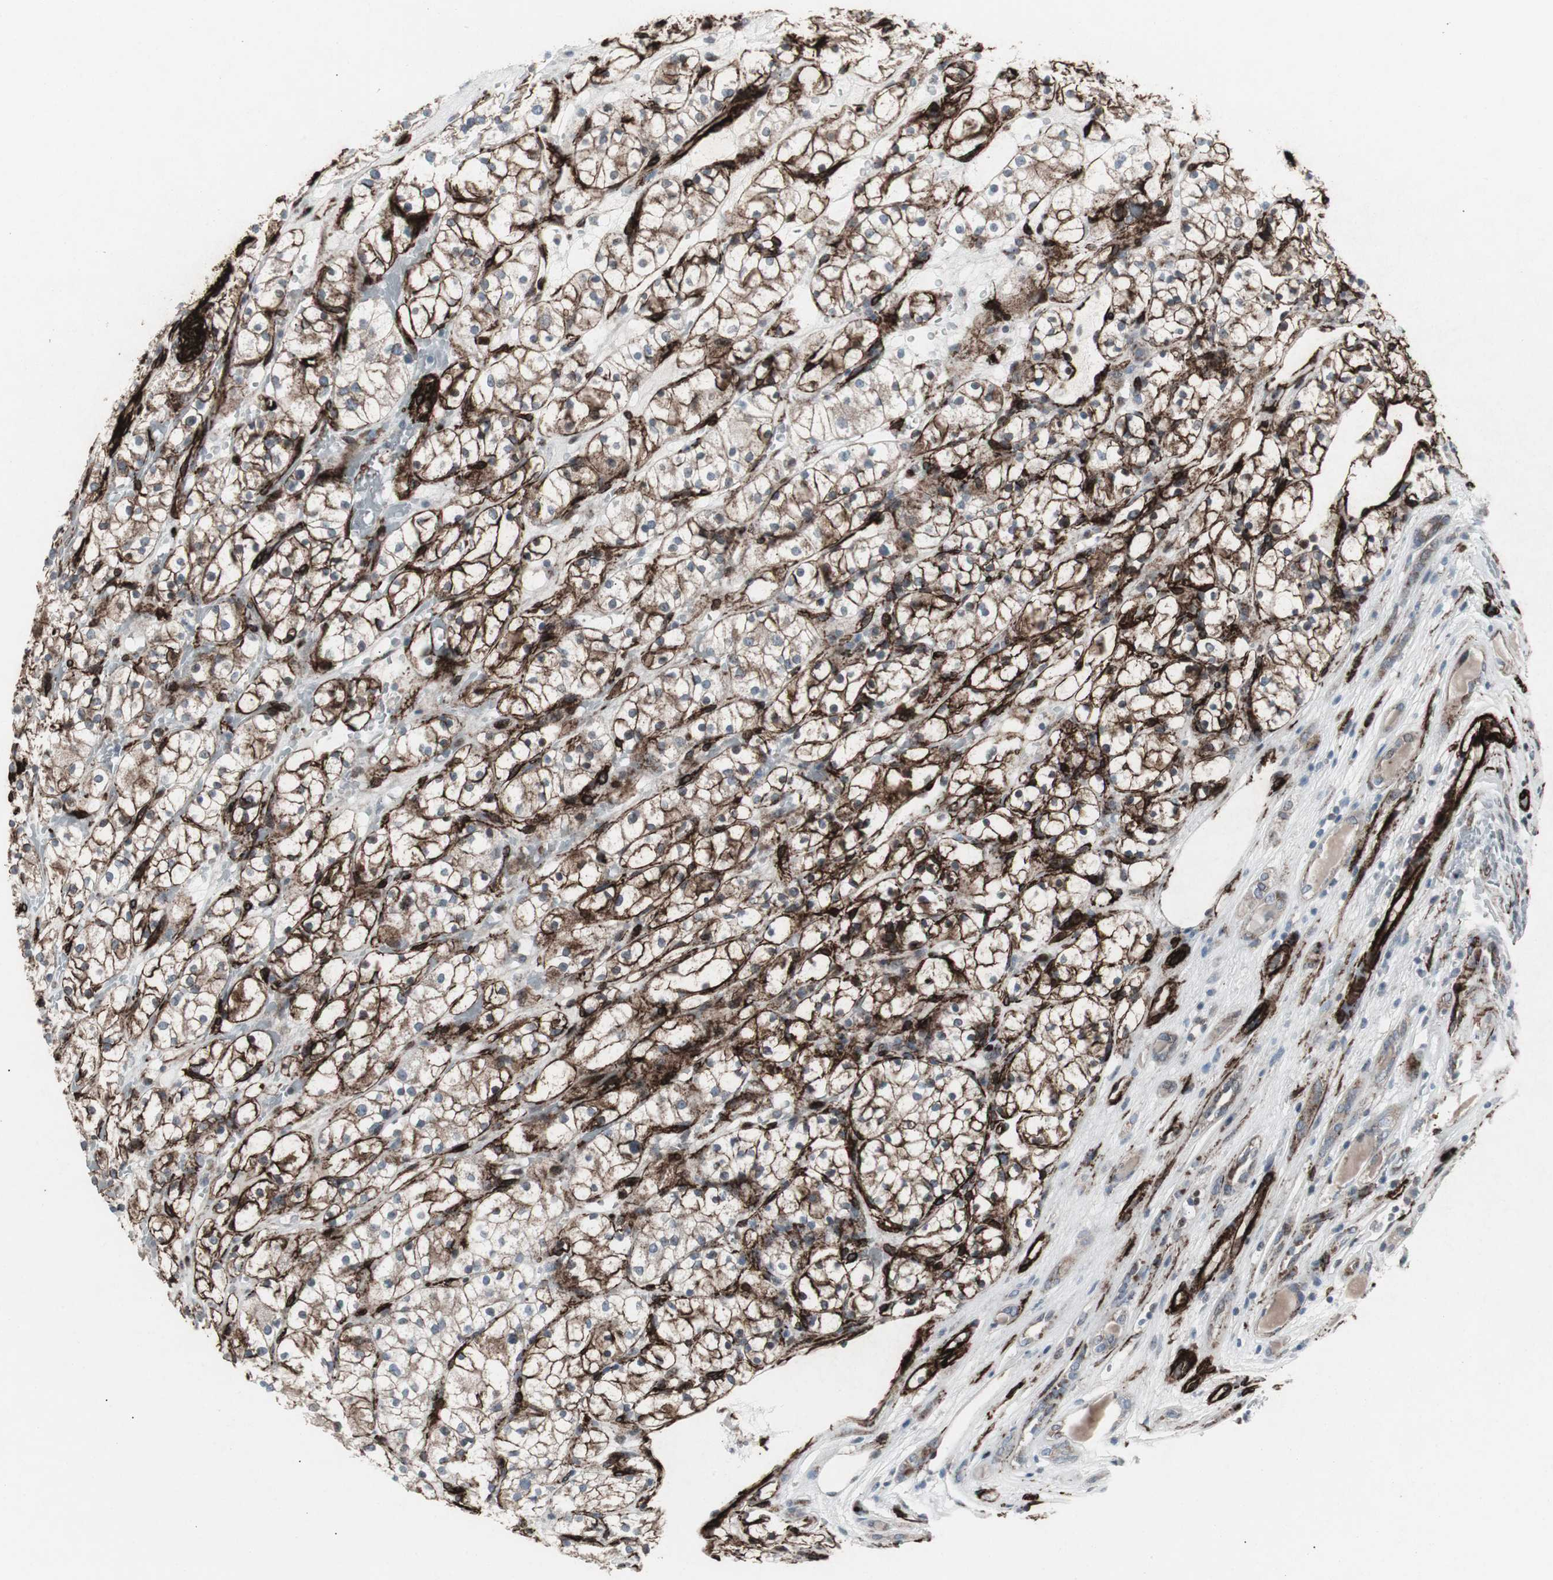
{"staining": {"intensity": "moderate", "quantity": ">75%", "location": "cytoplasmic/membranous"}, "tissue": "renal cancer", "cell_type": "Tumor cells", "image_type": "cancer", "snomed": [{"axis": "morphology", "description": "Adenocarcinoma, NOS"}, {"axis": "topography", "description": "Kidney"}], "caption": "IHC image of human renal adenocarcinoma stained for a protein (brown), which reveals medium levels of moderate cytoplasmic/membranous positivity in about >75% of tumor cells.", "gene": "PDGFA", "patient": {"sex": "female", "age": 60}}